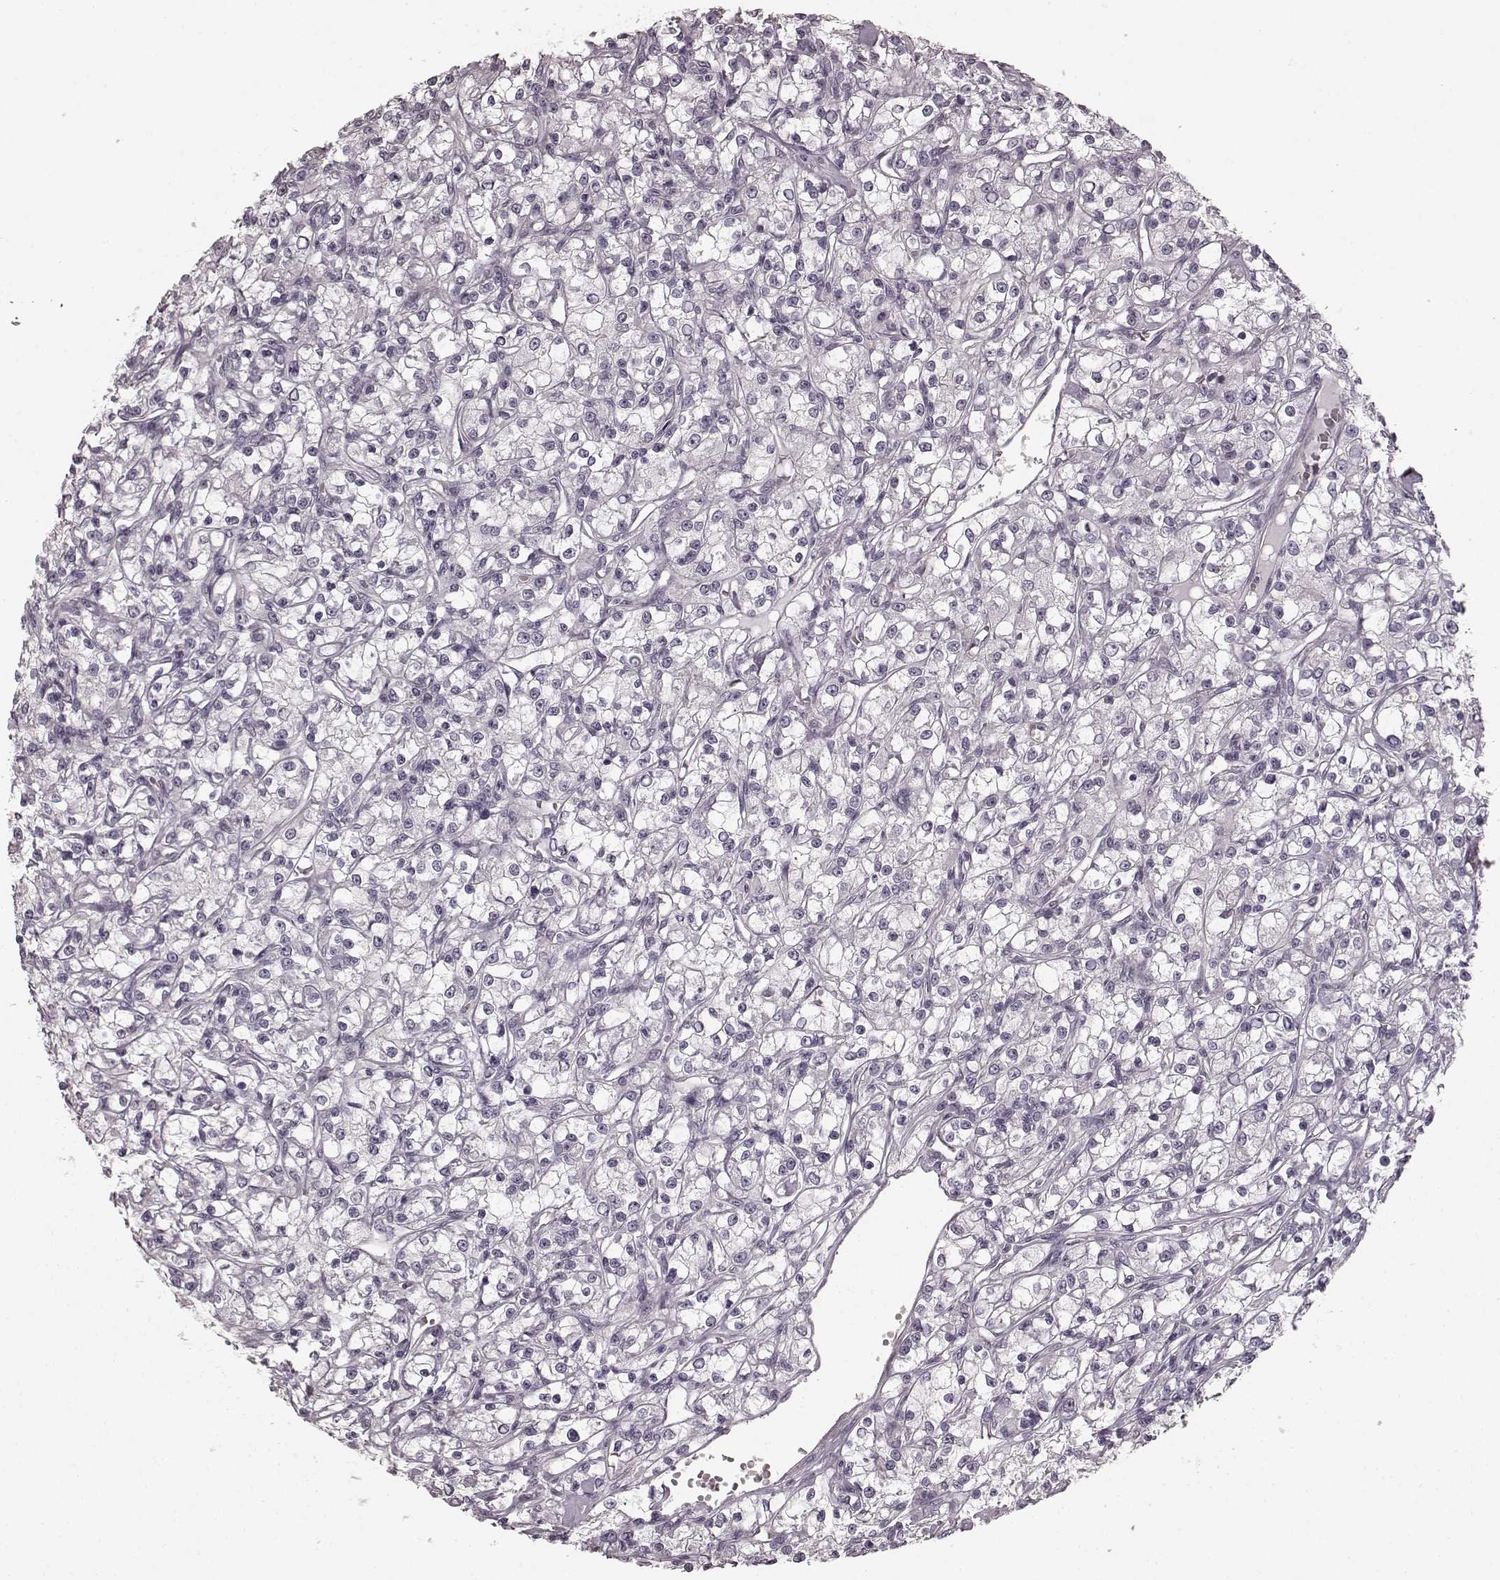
{"staining": {"intensity": "negative", "quantity": "none", "location": "none"}, "tissue": "renal cancer", "cell_type": "Tumor cells", "image_type": "cancer", "snomed": [{"axis": "morphology", "description": "Adenocarcinoma, NOS"}, {"axis": "topography", "description": "Kidney"}], "caption": "The immunohistochemistry image has no significant positivity in tumor cells of renal adenocarcinoma tissue. (DAB (3,3'-diaminobenzidine) IHC with hematoxylin counter stain).", "gene": "PRKCE", "patient": {"sex": "female", "age": 59}}